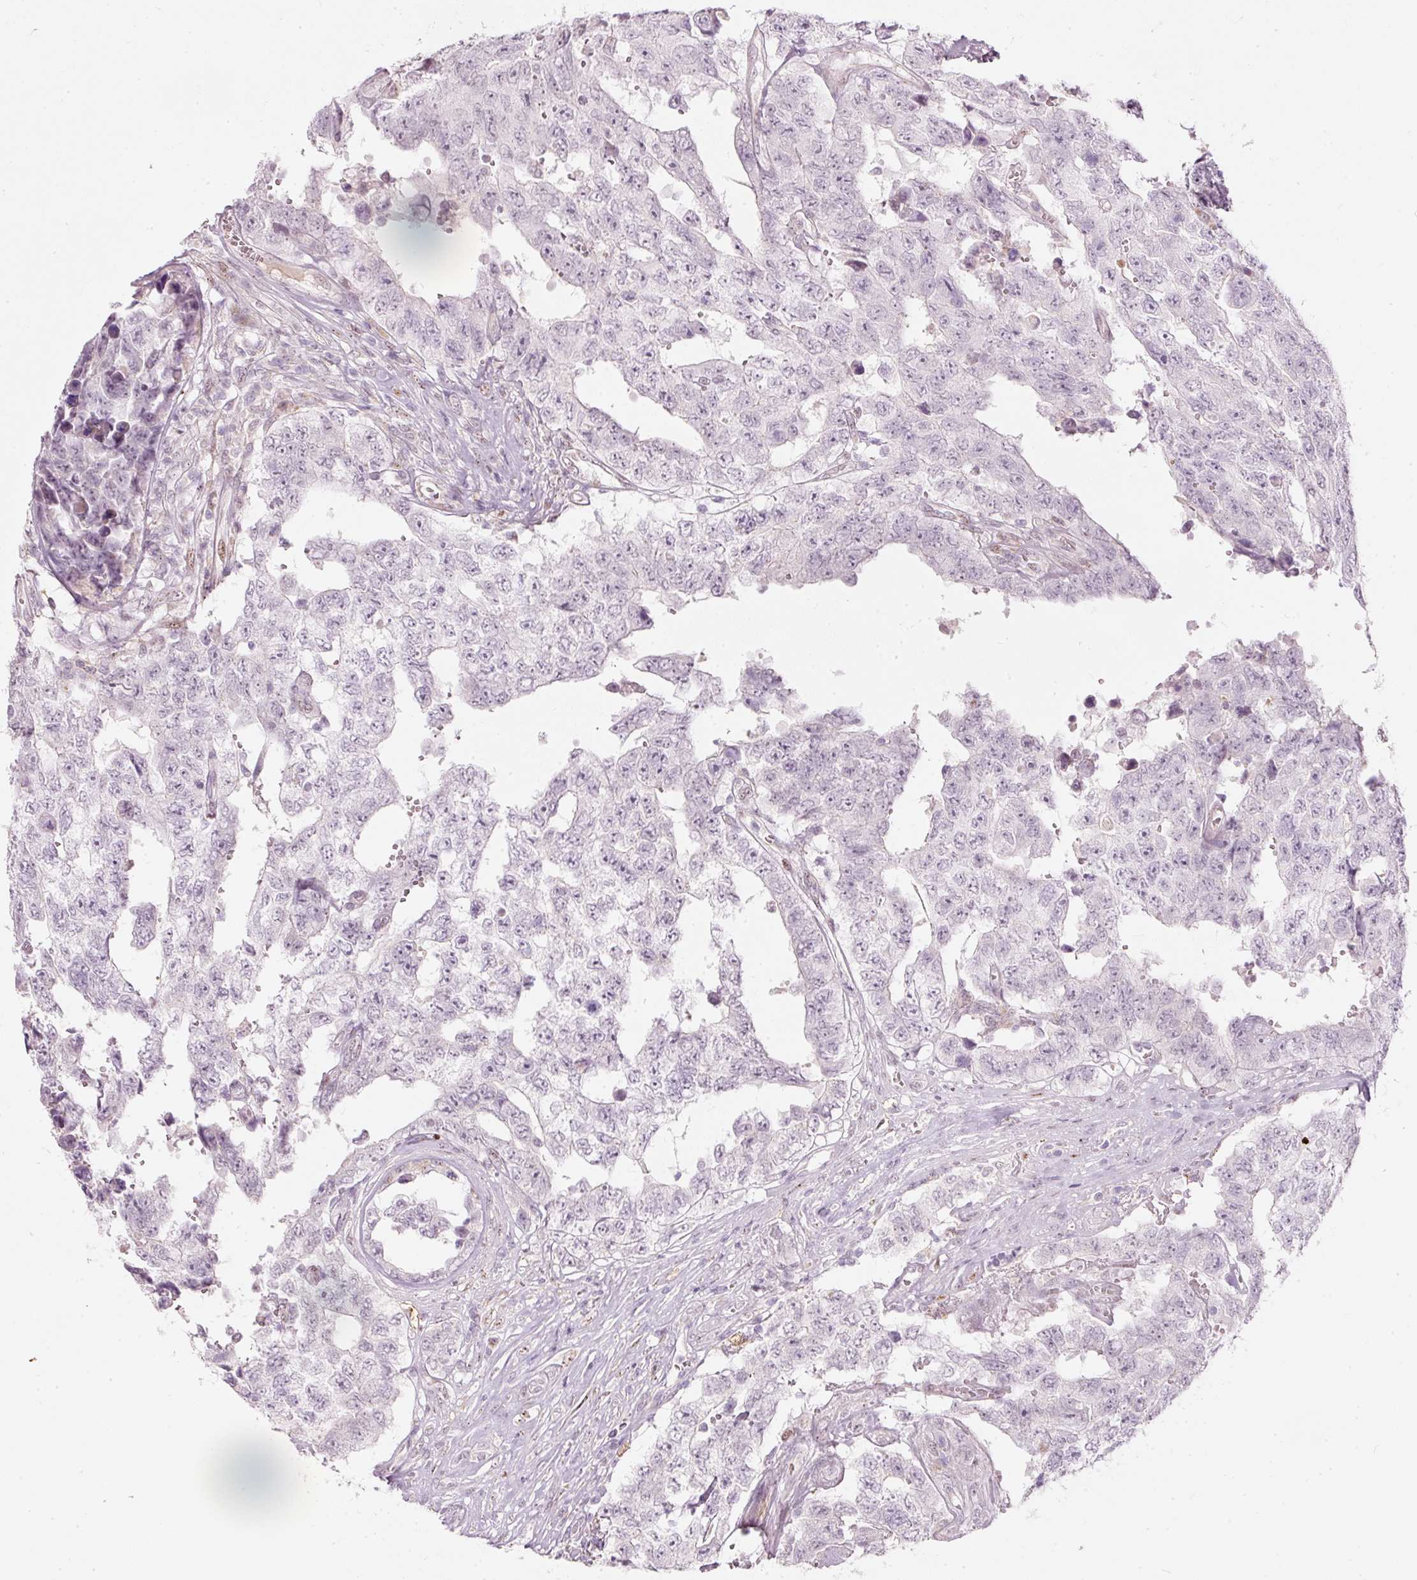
{"staining": {"intensity": "negative", "quantity": "none", "location": "none"}, "tissue": "testis cancer", "cell_type": "Tumor cells", "image_type": "cancer", "snomed": [{"axis": "morphology", "description": "Normal tissue, NOS"}, {"axis": "morphology", "description": "Carcinoma, Embryonal, NOS"}, {"axis": "topography", "description": "Testis"}, {"axis": "topography", "description": "Epididymis"}], "caption": "Photomicrograph shows no significant protein staining in tumor cells of embryonal carcinoma (testis).", "gene": "RNF39", "patient": {"sex": "male", "age": 25}}